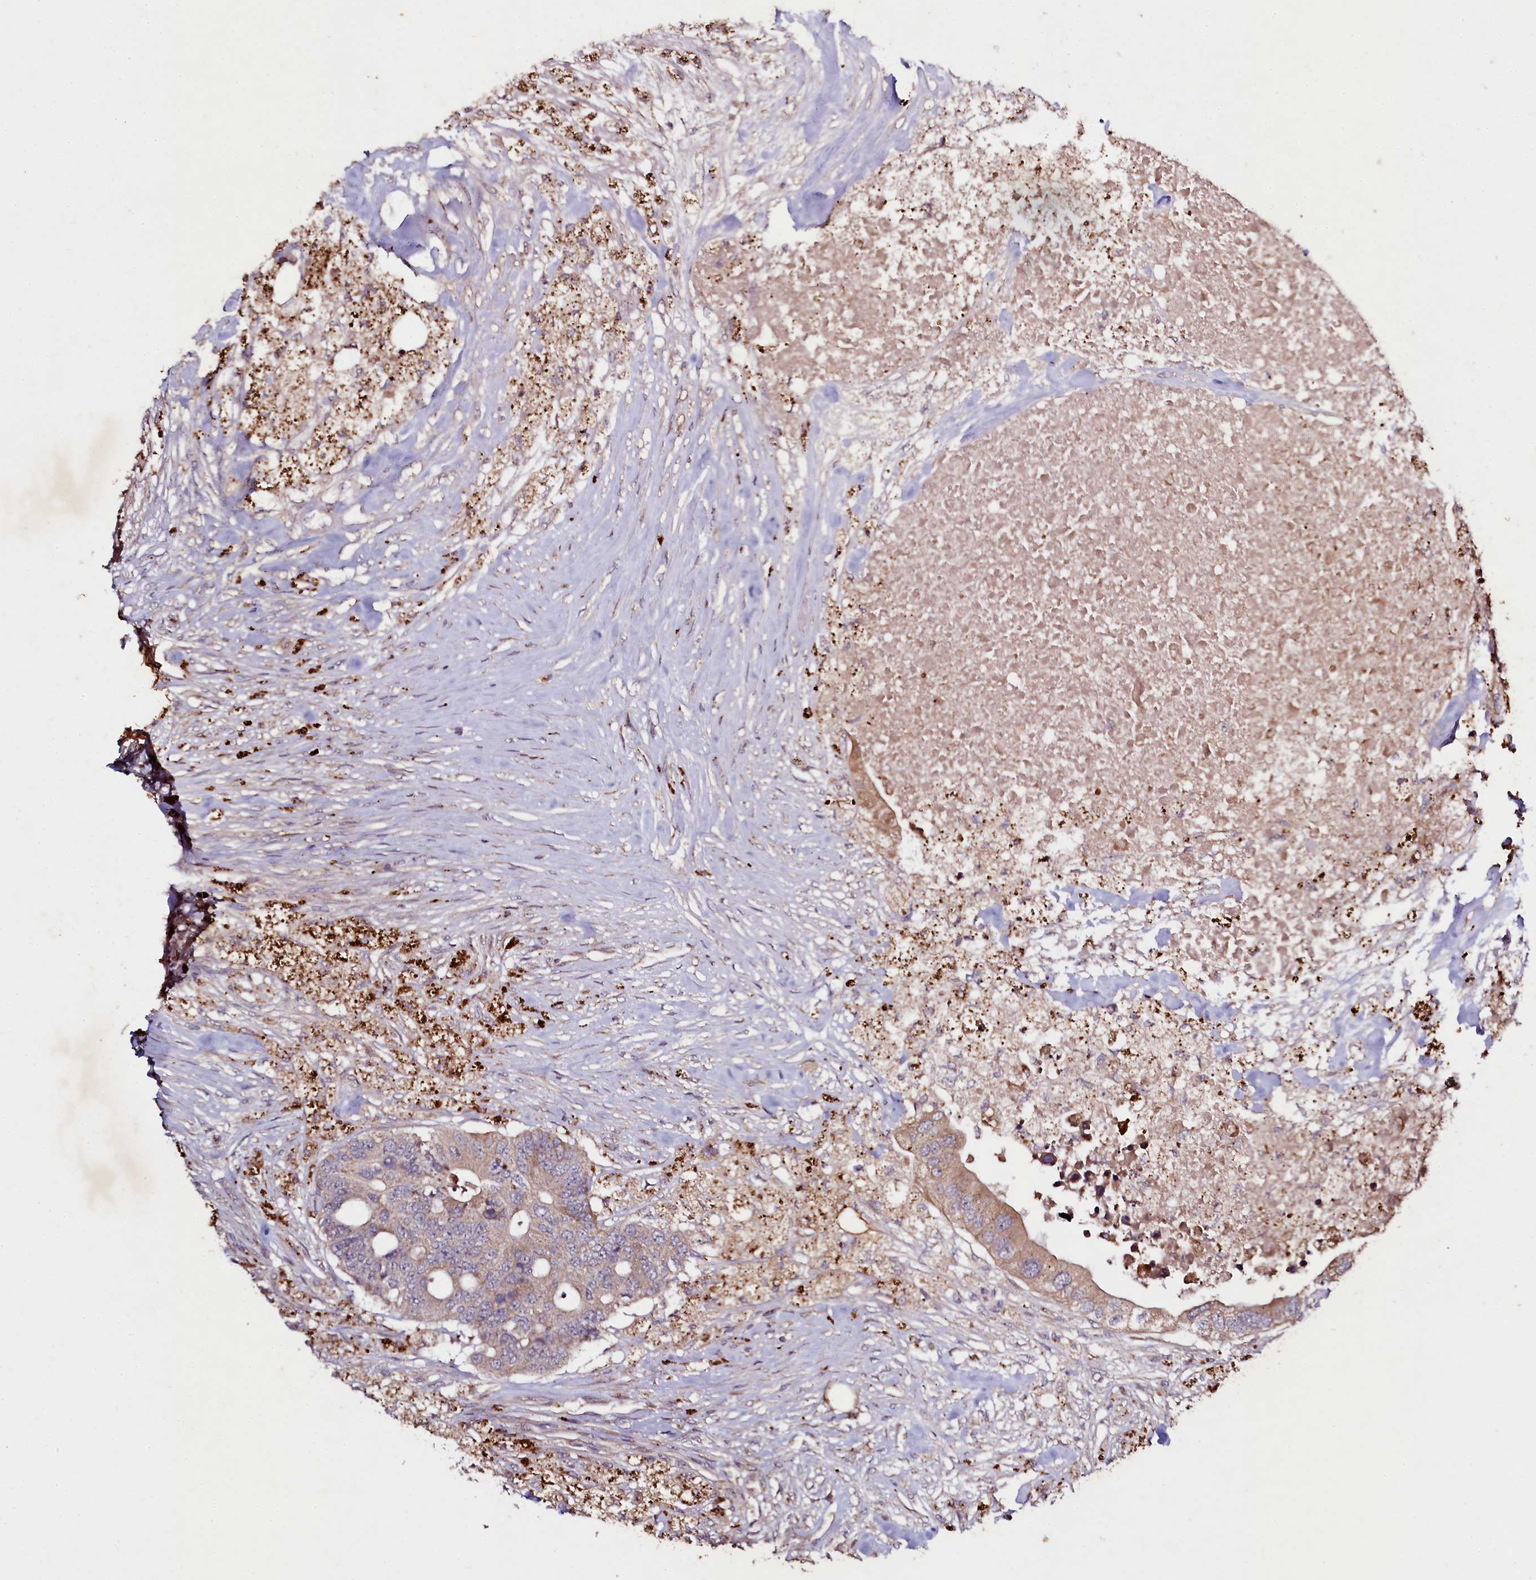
{"staining": {"intensity": "moderate", "quantity": ">75%", "location": "cytoplasmic/membranous"}, "tissue": "colorectal cancer", "cell_type": "Tumor cells", "image_type": "cancer", "snomed": [{"axis": "morphology", "description": "Adenocarcinoma, NOS"}, {"axis": "topography", "description": "Colon"}], "caption": "Human colorectal cancer stained with a protein marker demonstrates moderate staining in tumor cells.", "gene": "SEC24C", "patient": {"sex": "male", "age": 71}}